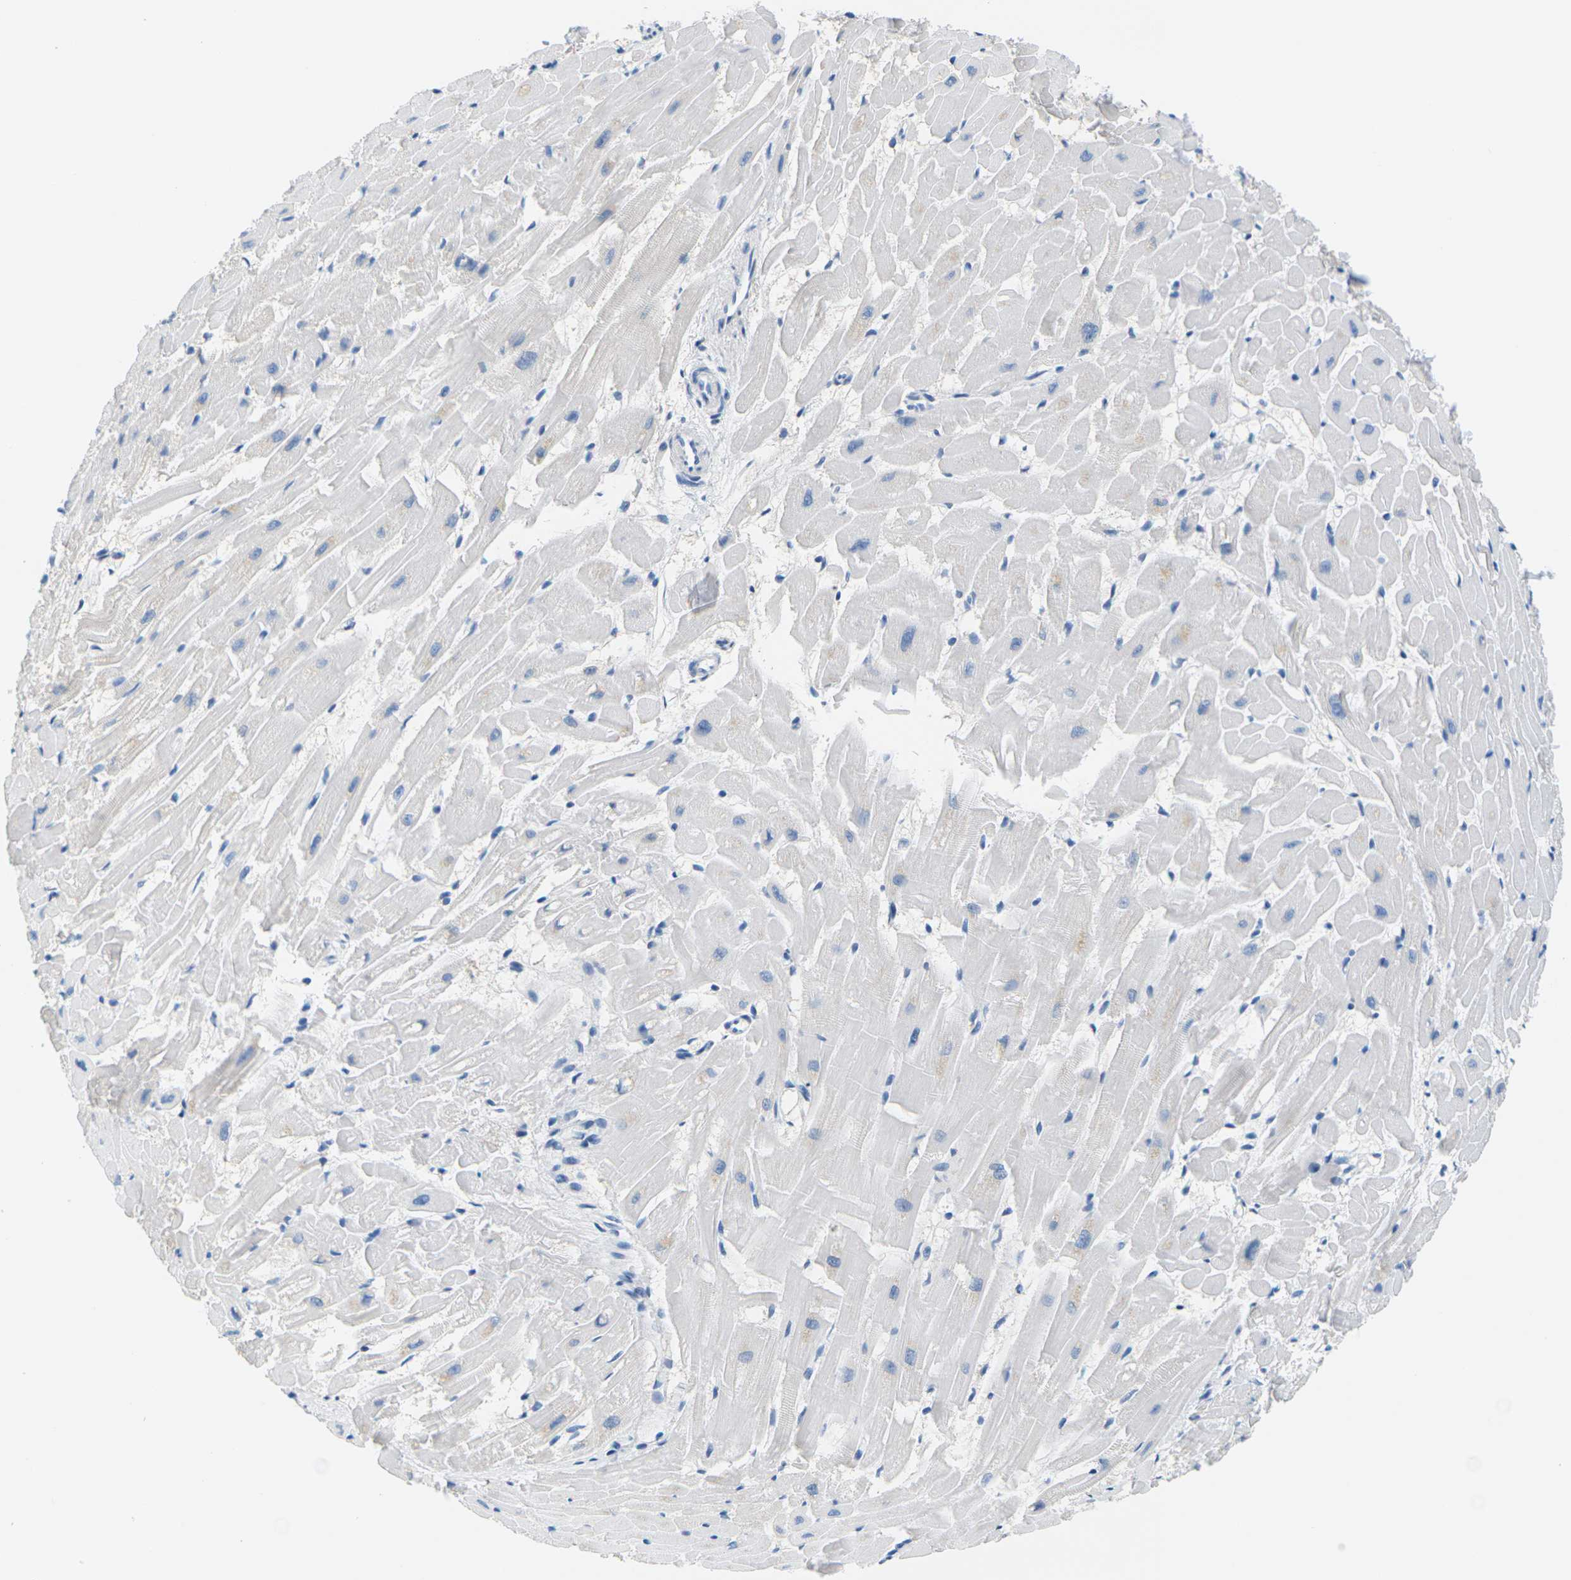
{"staining": {"intensity": "negative", "quantity": "none", "location": "none"}, "tissue": "heart muscle", "cell_type": "Cardiomyocytes", "image_type": "normal", "snomed": [{"axis": "morphology", "description": "Normal tissue, NOS"}, {"axis": "topography", "description": "Heart"}], "caption": "Cardiomyocytes show no significant protein positivity in unremarkable heart muscle. (Immunohistochemistry, brightfield microscopy, high magnification).", "gene": "SLC12A1", "patient": {"sex": "female", "age": 19}}